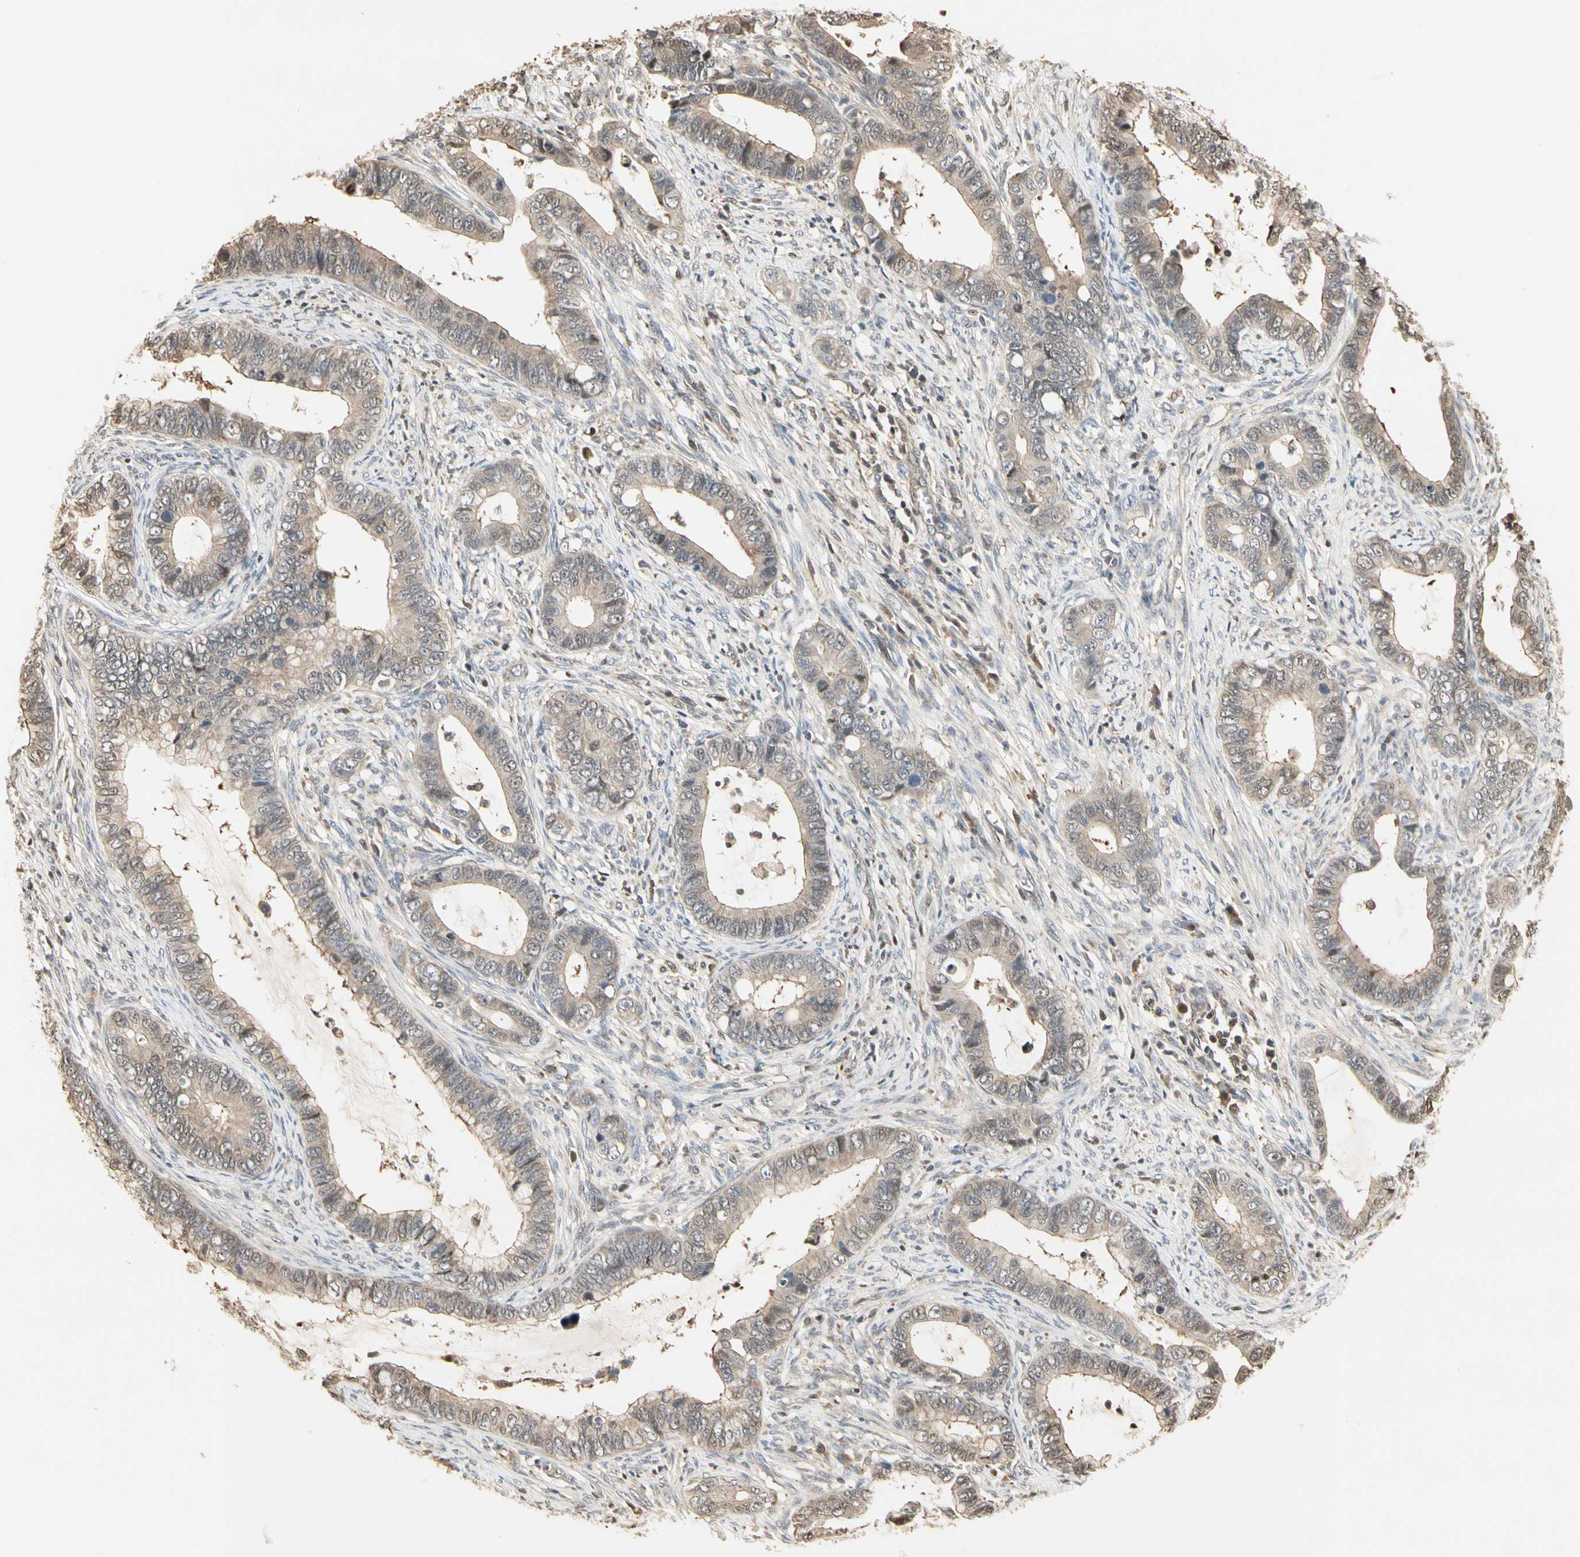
{"staining": {"intensity": "weak", "quantity": ">75%", "location": "cytoplasmic/membranous"}, "tissue": "cervical cancer", "cell_type": "Tumor cells", "image_type": "cancer", "snomed": [{"axis": "morphology", "description": "Adenocarcinoma, NOS"}, {"axis": "topography", "description": "Cervix"}], "caption": "Immunohistochemistry photomicrograph of neoplastic tissue: cervical adenocarcinoma stained using immunohistochemistry (IHC) displays low levels of weak protein expression localized specifically in the cytoplasmic/membranous of tumor cells, appearing as a cytoplasmic/membranous brown color.", "gene": "DRG2", "patient": {"sex": "female", "age": 44}}